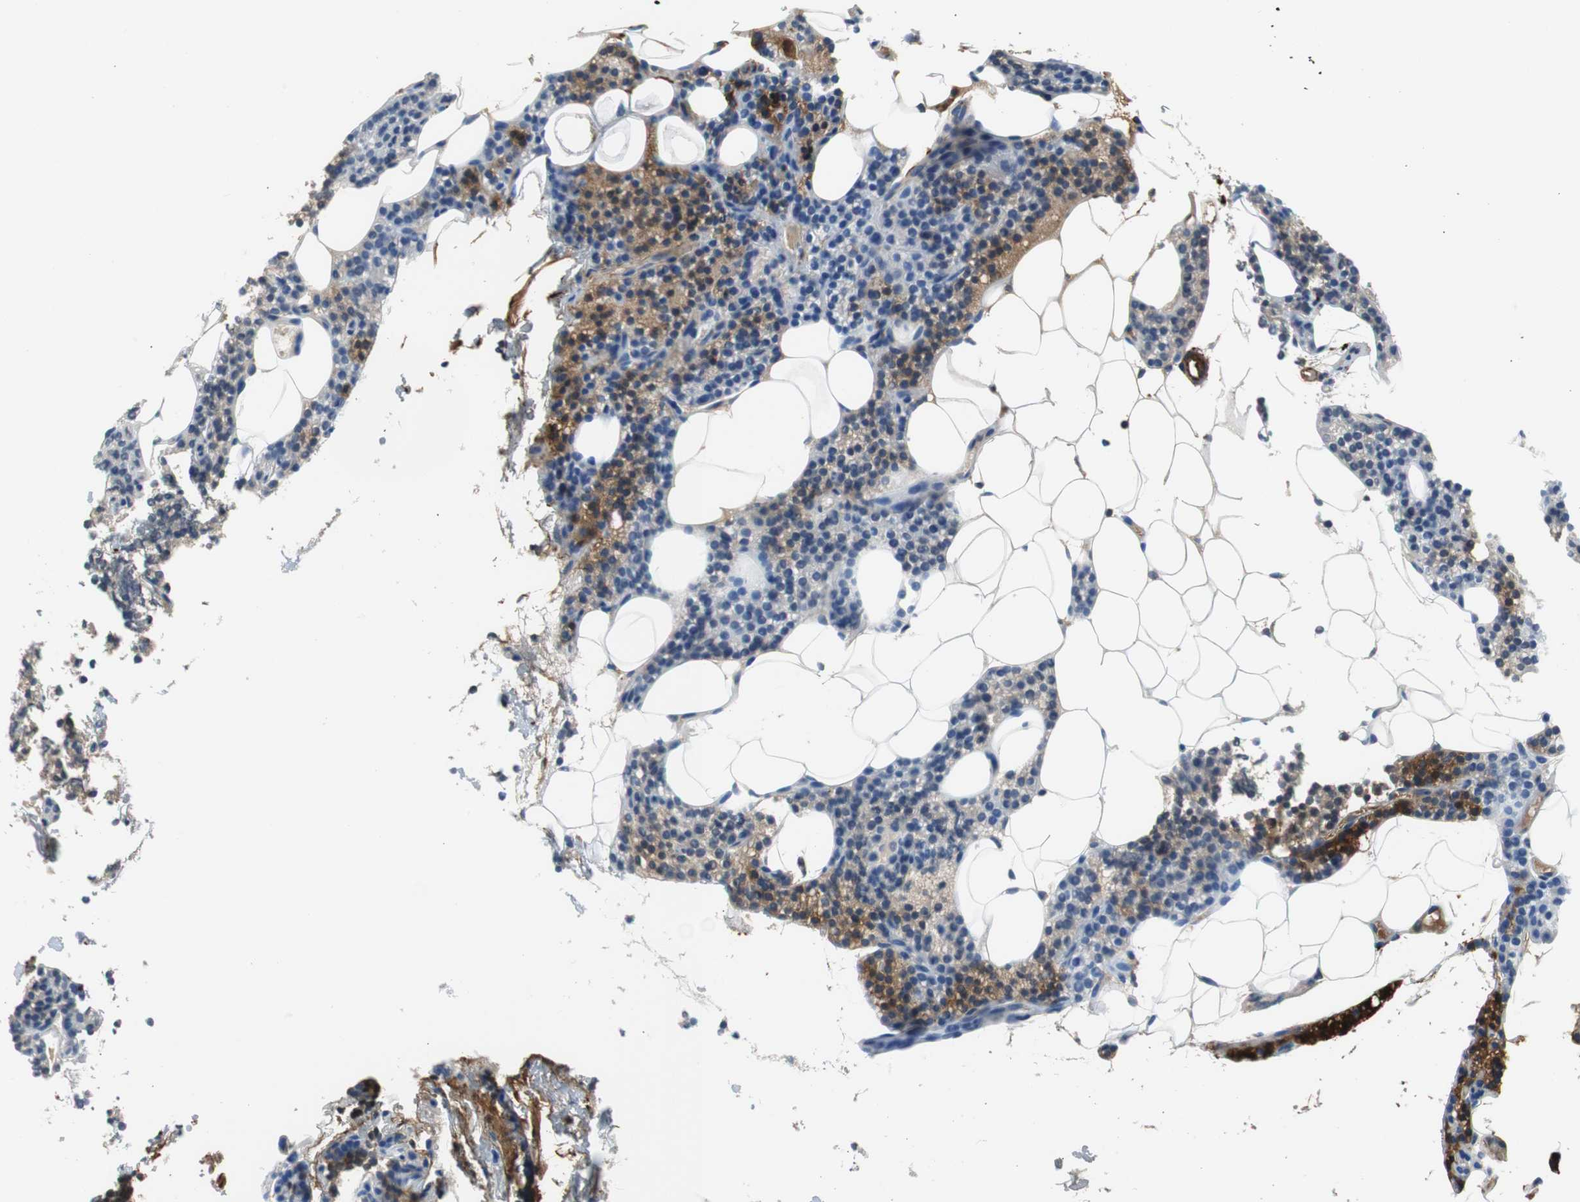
{"staining": {"intensity": "moderate", "quantity": "<25%", "location": "cytoplasmic/membranous"}, "tissue": "parathyroid gland", "cell_type": "Glandular cells", "image_type": "normal", "snomed": [{"axis": "morphology", "description": "Normal tissue, NOS"}, {"axis": "topography", "description": "Parathyroid gland"}], "caption": "Parathyroid gland stained with a protein marker demonstrates moderate staining in glandular cells.", "gene": "APCS", "patient": {"sex": "male", "age": 66}}